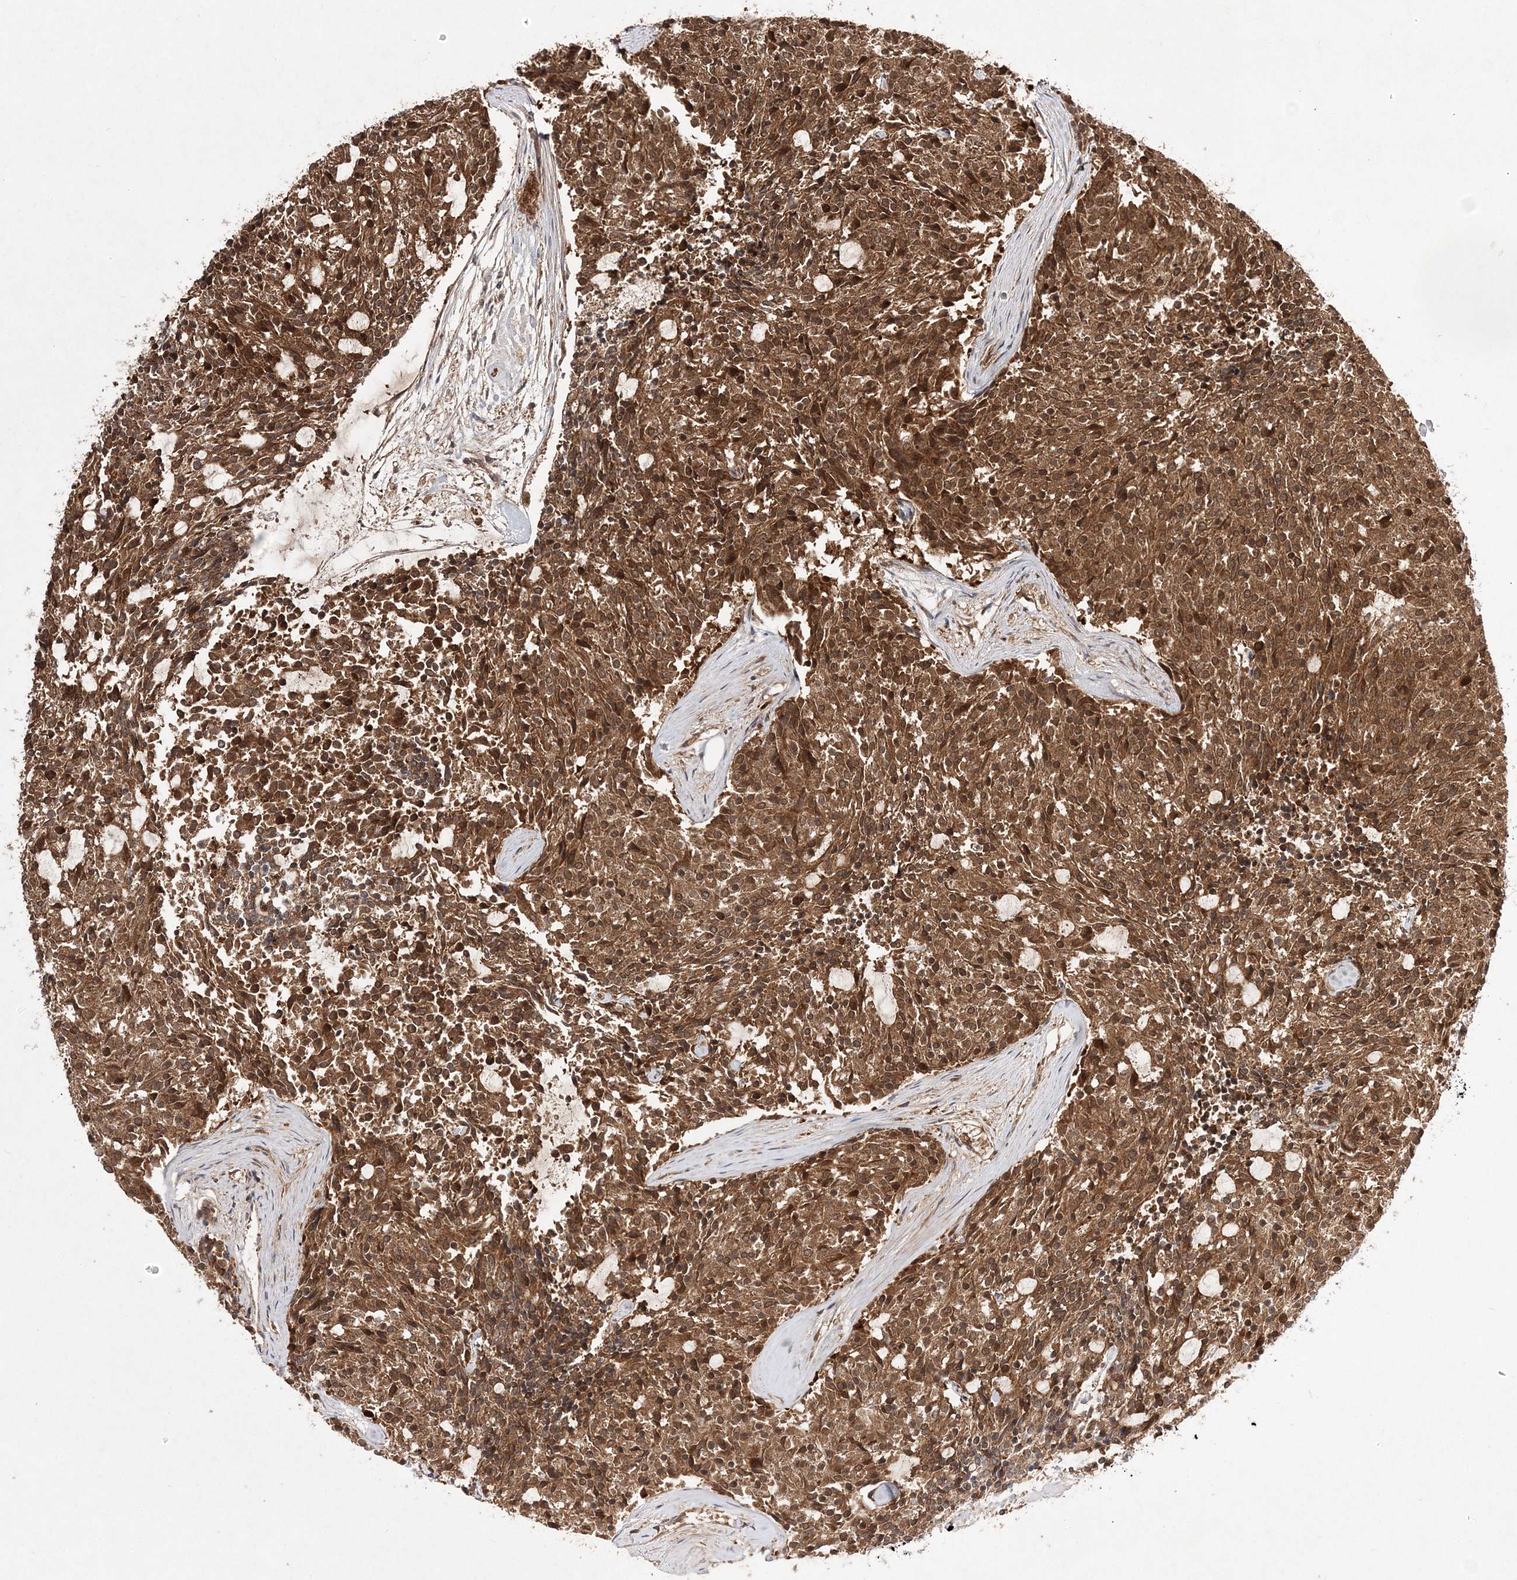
{"staining": {"intensity": "moderate", "quantity": ">75%", "location": "cytoplasmic/membranous,nuclear"}, "tissue": "carcinoid", "cell_type": "Tumor cells", "image_type": "cancer", "snomed": [{"axis": "morphology", "description": "Carcinoid, malignant, NOS"}, {"axis": "topography", "description": "Pancreas"}], "caption": "Immunohistochemical staining of malignant carcinoid displays medium levels of moderate cytoplasmic/membranous and nuclear protein expression in approximately >75% of tumor cells.", "gene": "TMEM9B", "patient": {"sex": "female", "age": 54}}